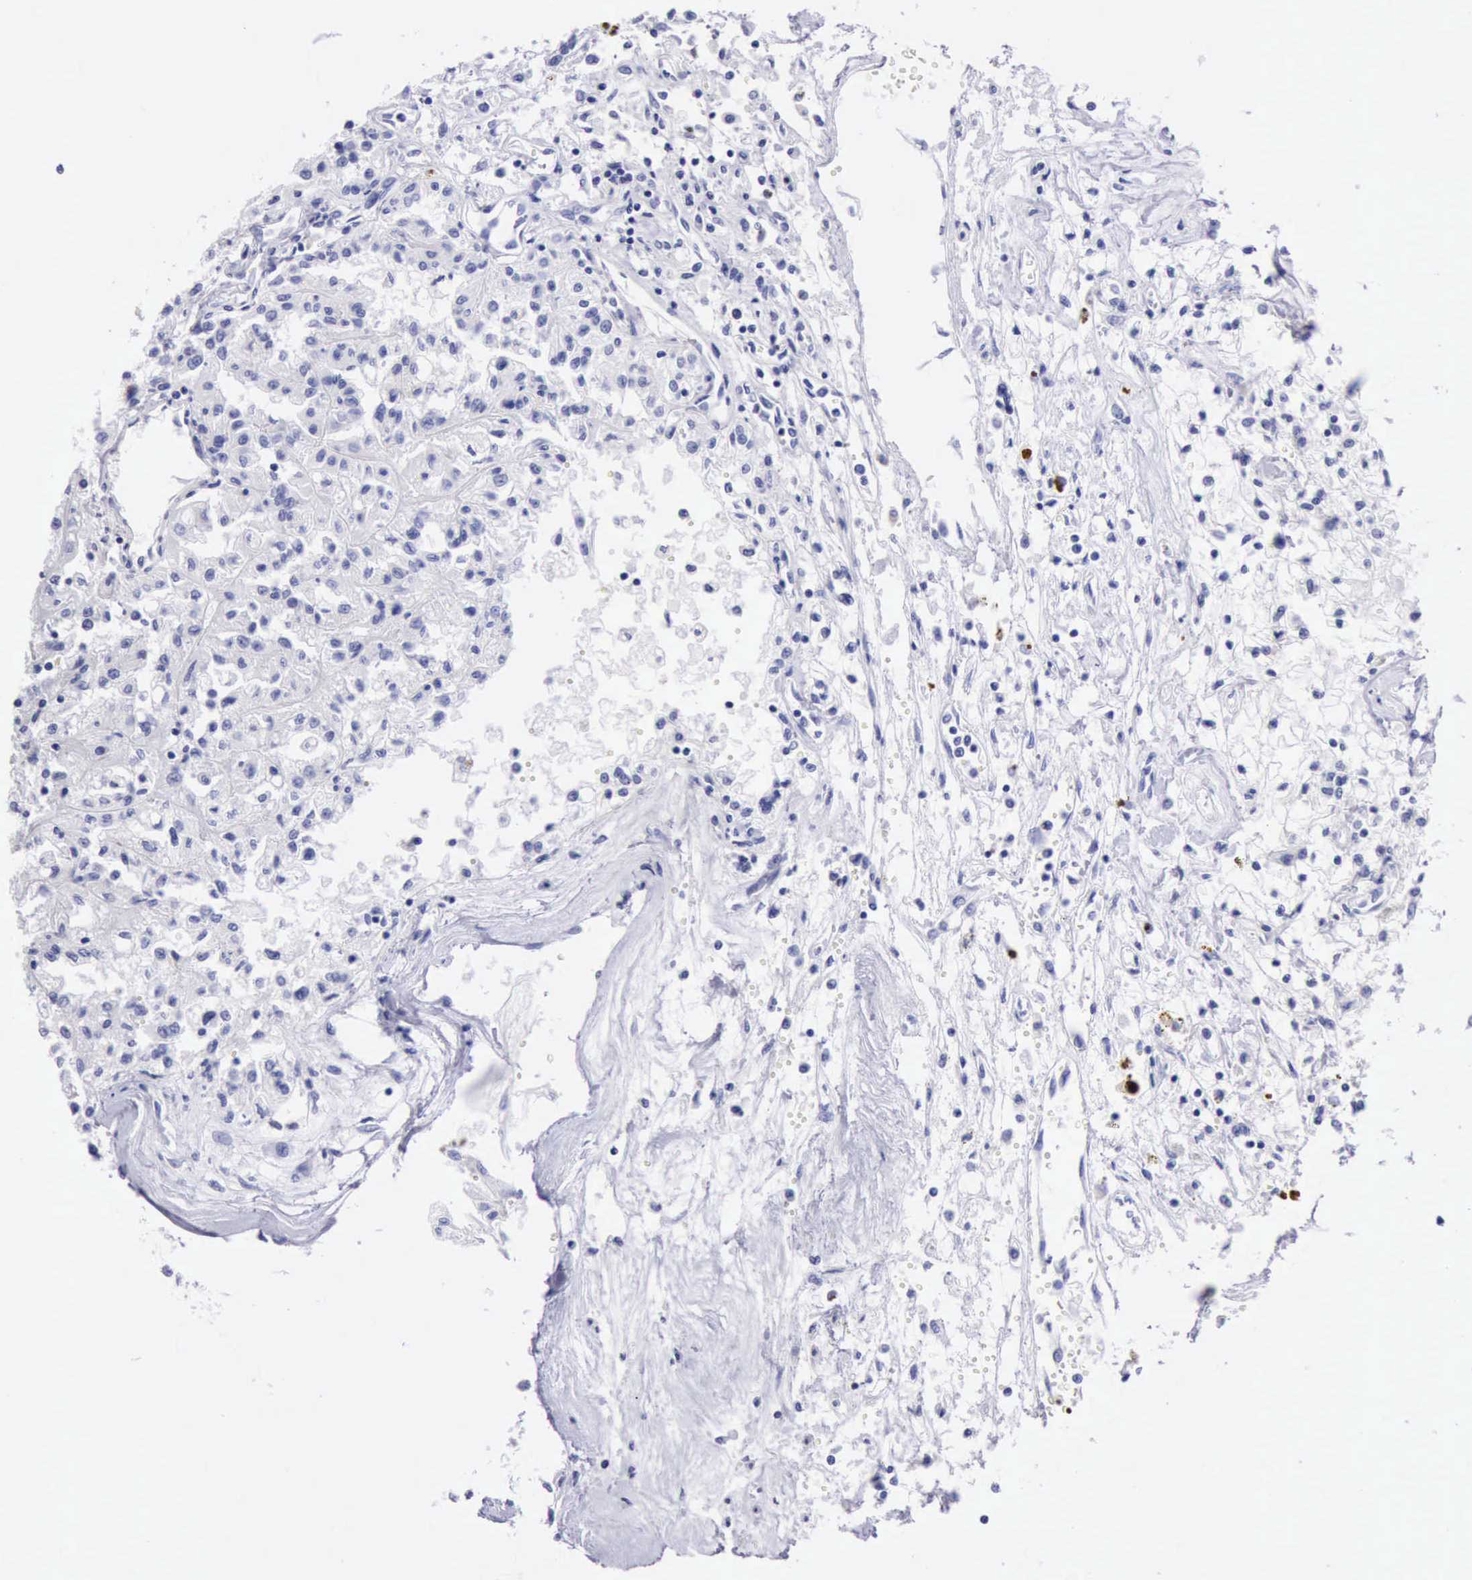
{"staining": {"intensity": "negative", "quantity": "none", "location": "none"}, "tissue": "renal cancer", "cell_type": "Tumor cells", "image_type": "cancer", "snomed": [{"axis": "morphology", "description": "Adenocarcinoma, NOS"}, {"axis": "topography", "description": "Kidney"}], "caption": "Immunohistochemical staining of human renal cancer shows no significant expression in tumor cells.", "gene": "MCM2", "patient": {"sex": "male", "age": 78}}